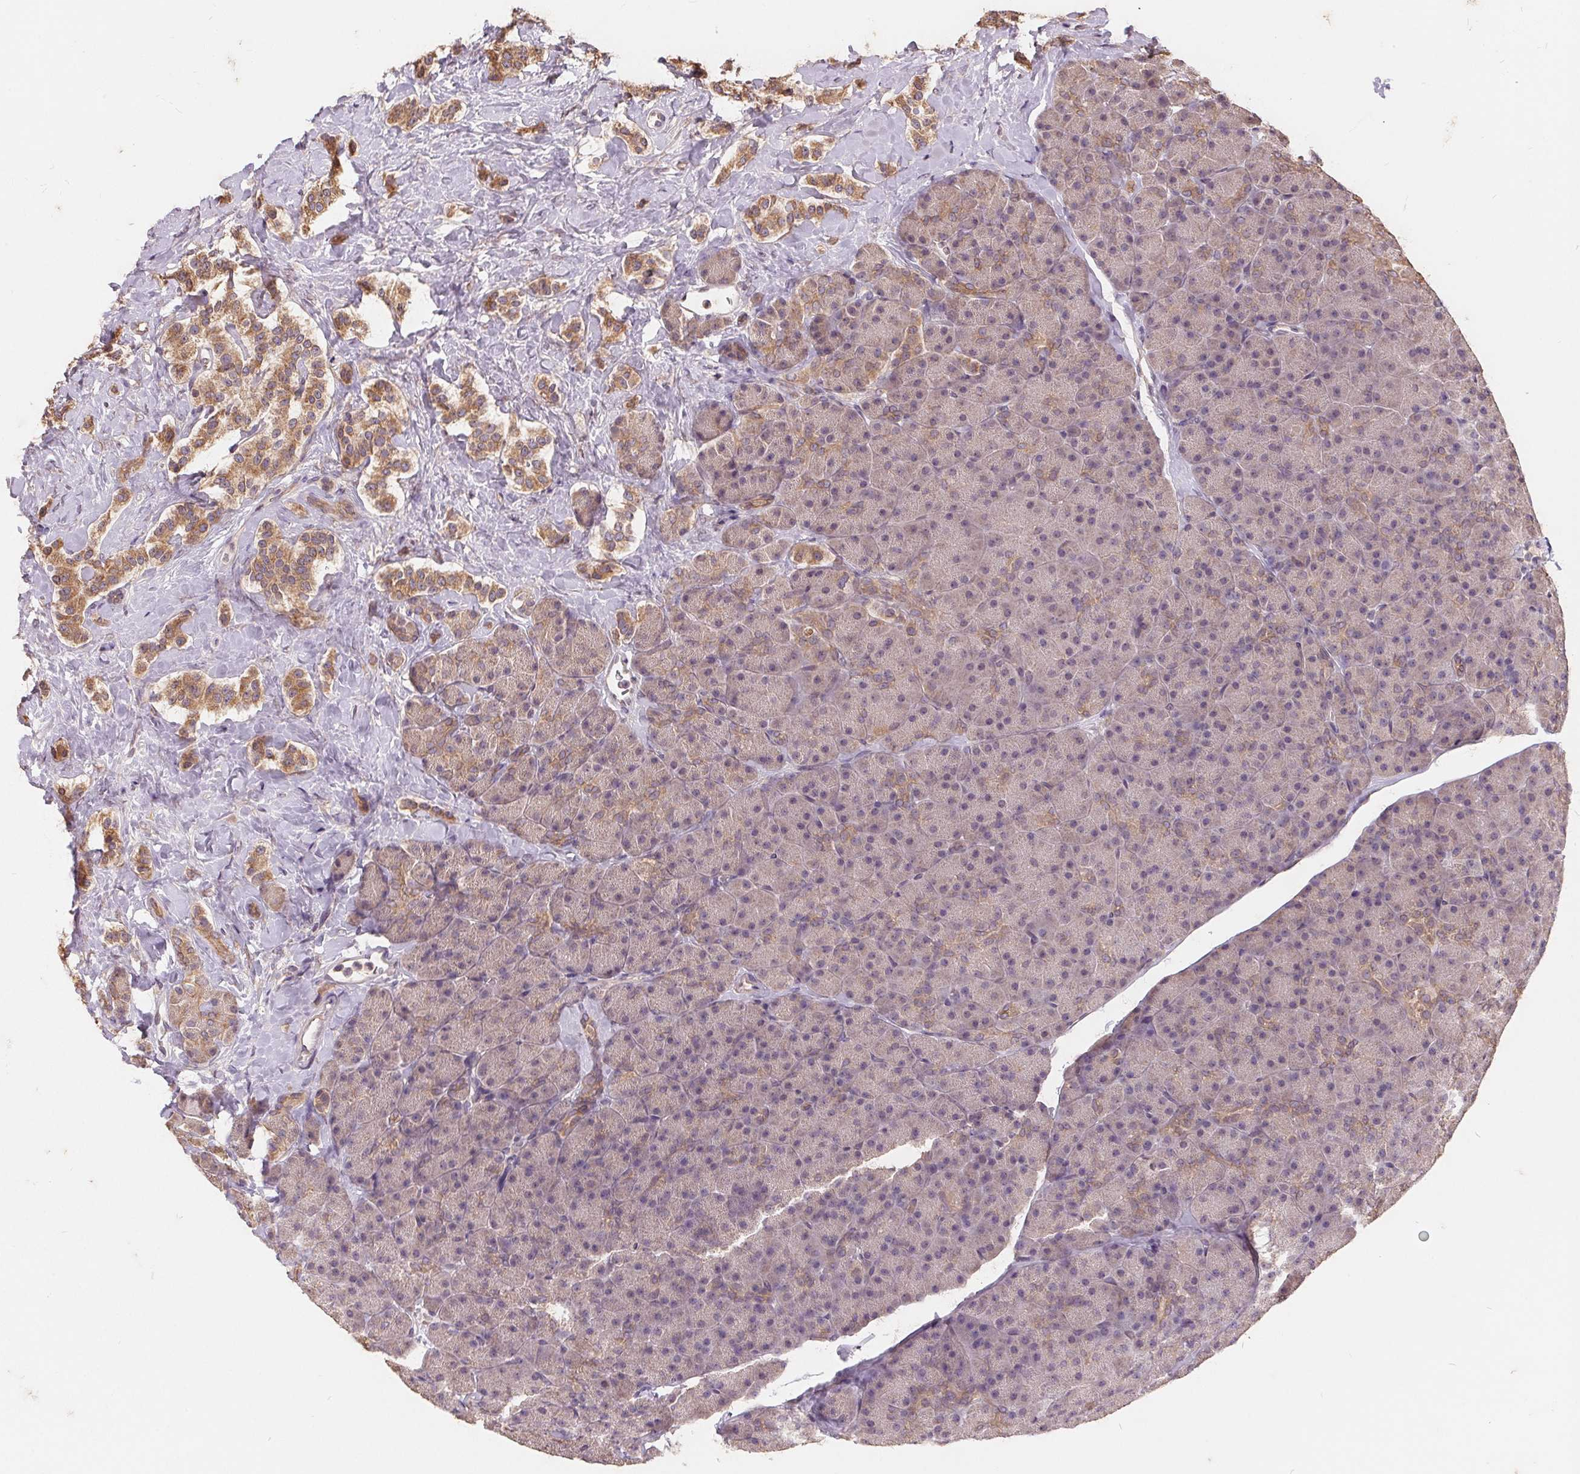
{"staining": {"intensity": "moderate", "quantity": ">75%", "location": "cytoplasmic/membranous"}, "tissue": "carcinoid", "cell_type": "Tumor cells", "image_type": "cancer", "snomed": [{"axis": "morphology", "description": "Normal tissue, NOS"}, {"axis": "morphology", "description": "Carcinoid, malignant, NOS"}, {"axis": "topography", "description": "Pancreas"}], "caption": "Carcinoid stained with a brown dye demonstrates moderate cytoplasmic/membranous positive expression in about >75% of tumor cells.", "gene": "CDIPT", "patient": {"sex": "male", "age": 36}}